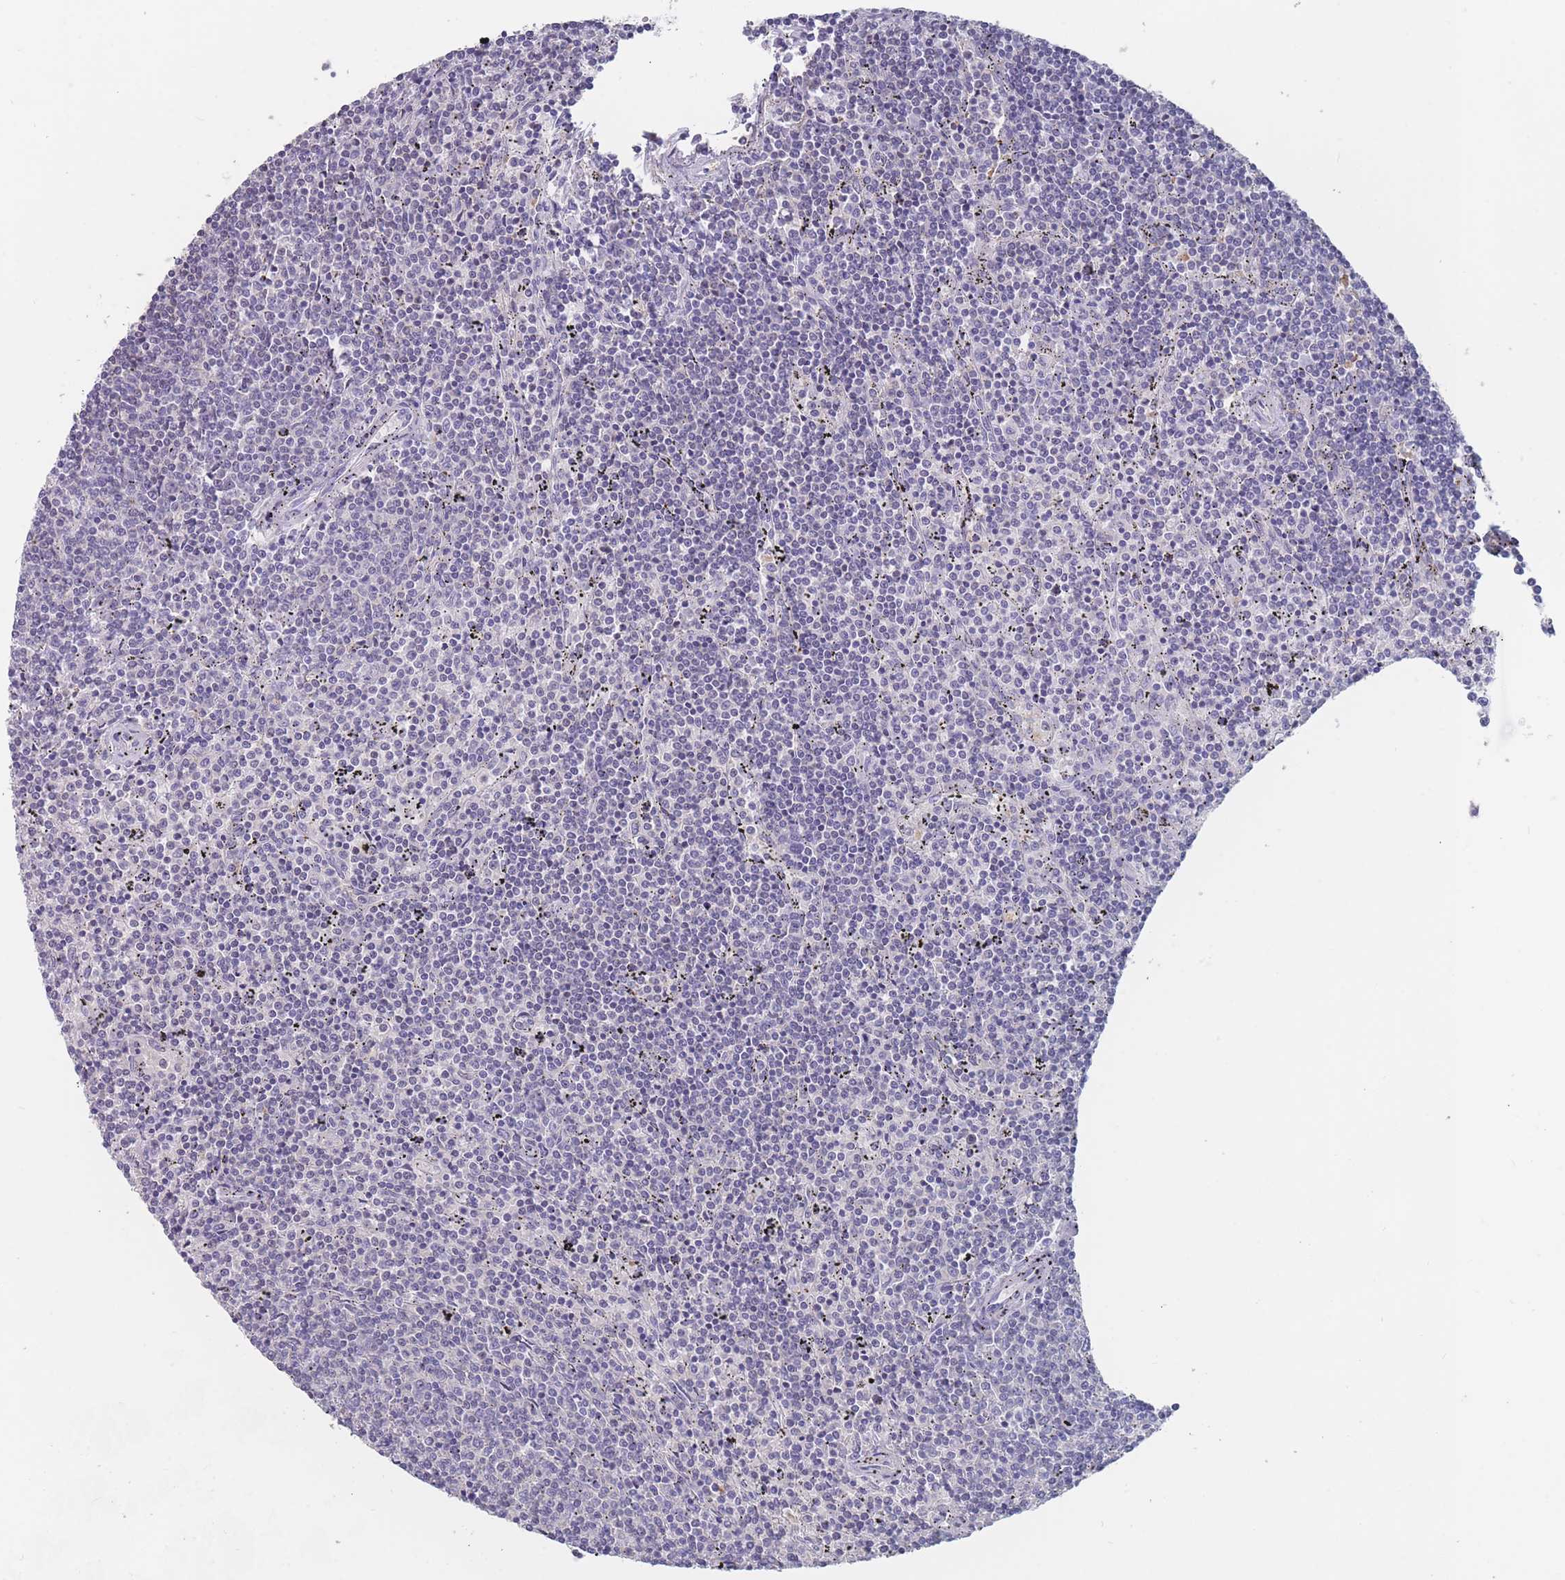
{"staining": {"intensity": "negative", "quantity": "none", "location": "none"}, "tissue": "lymphoma", "cell_type": "Tumor cells", "image_type": "cancer", "snomed": [{"axis": "morphology", "description": "Malignant lymphoma, non-Hodgkin's type, Low grade"}, {"axis": "topography", "description": "Spleen"}], "caption": "This is an immunohistochemistry histopathology image of human malignant lymphoma, non-Hodgkin's type (low-grade). There is no expression in tumor cells.", "gene": "CYP51A1", "patient": {"sex": "female", "age": 50}}